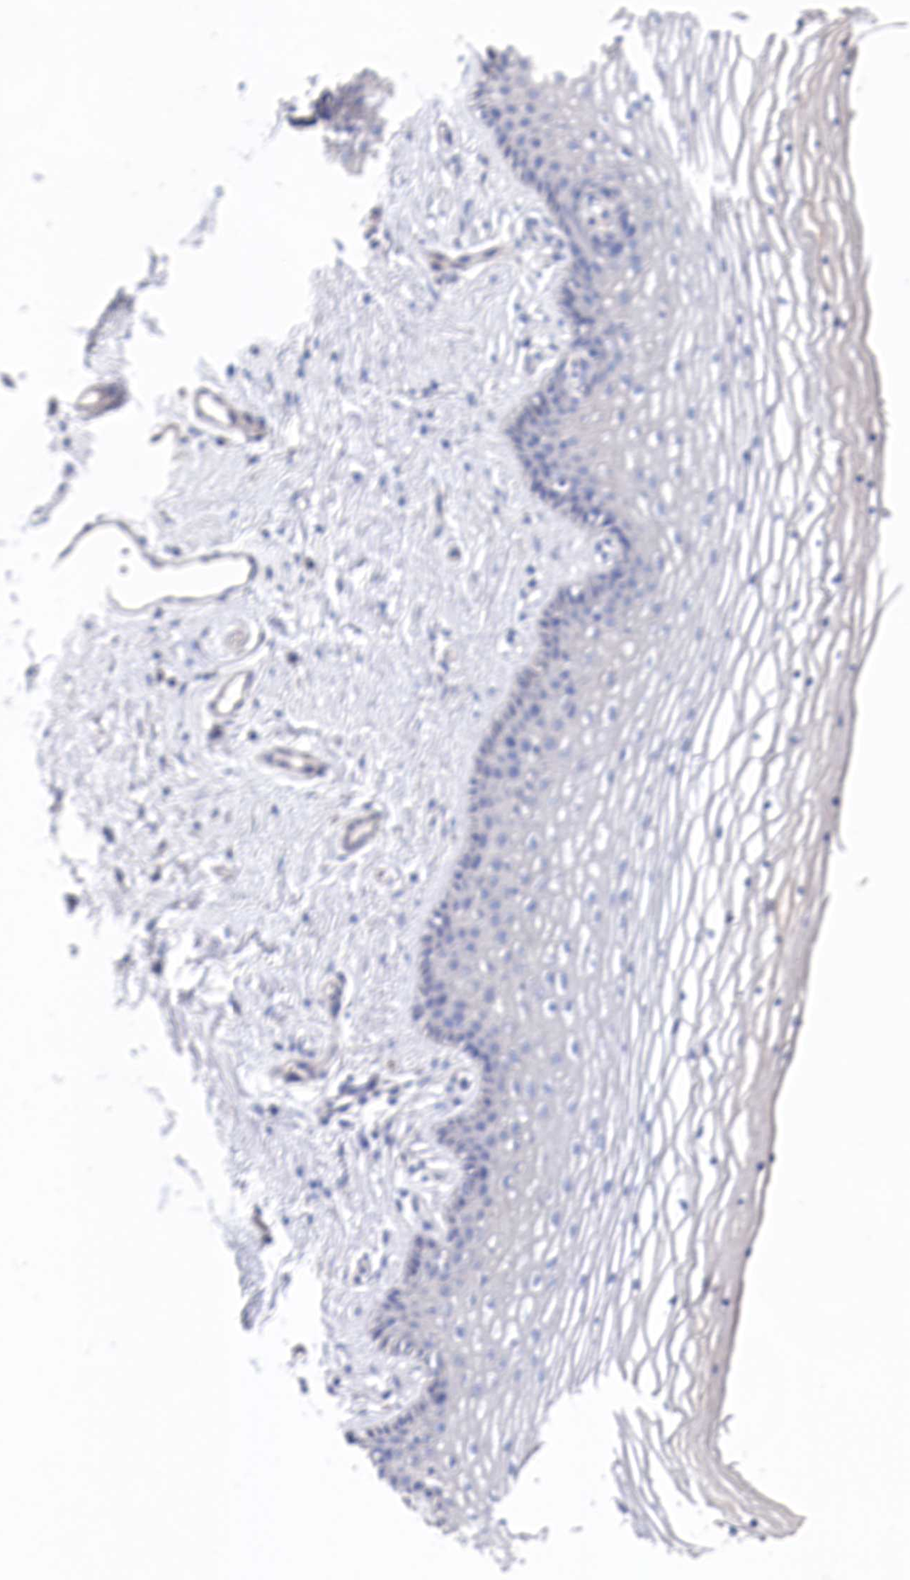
{"staining": {"intensity": "negative", "quantity": "none", "location": "none"}, "tissue": "vagina", "cell_type": "Squamous epithelial cells", "image_type": "normal", "snomed": [{"axis": "morphology", "description": "Normal tissue, NOS"}, {"axis": "topography", "description": "Vagina"}], "caption": "Immunohistochemistry image of unremarkable human vagina stained for a protein (brown), which exhibits no positivity in squamous epithelial cells. Brightfield microscopy of immunohistochemistry stained with DAB (brown) and hematoxylin (blue), captured at high magnification.", "gene": "BHMT", "patient": {"sex": "female", "age": 46}}